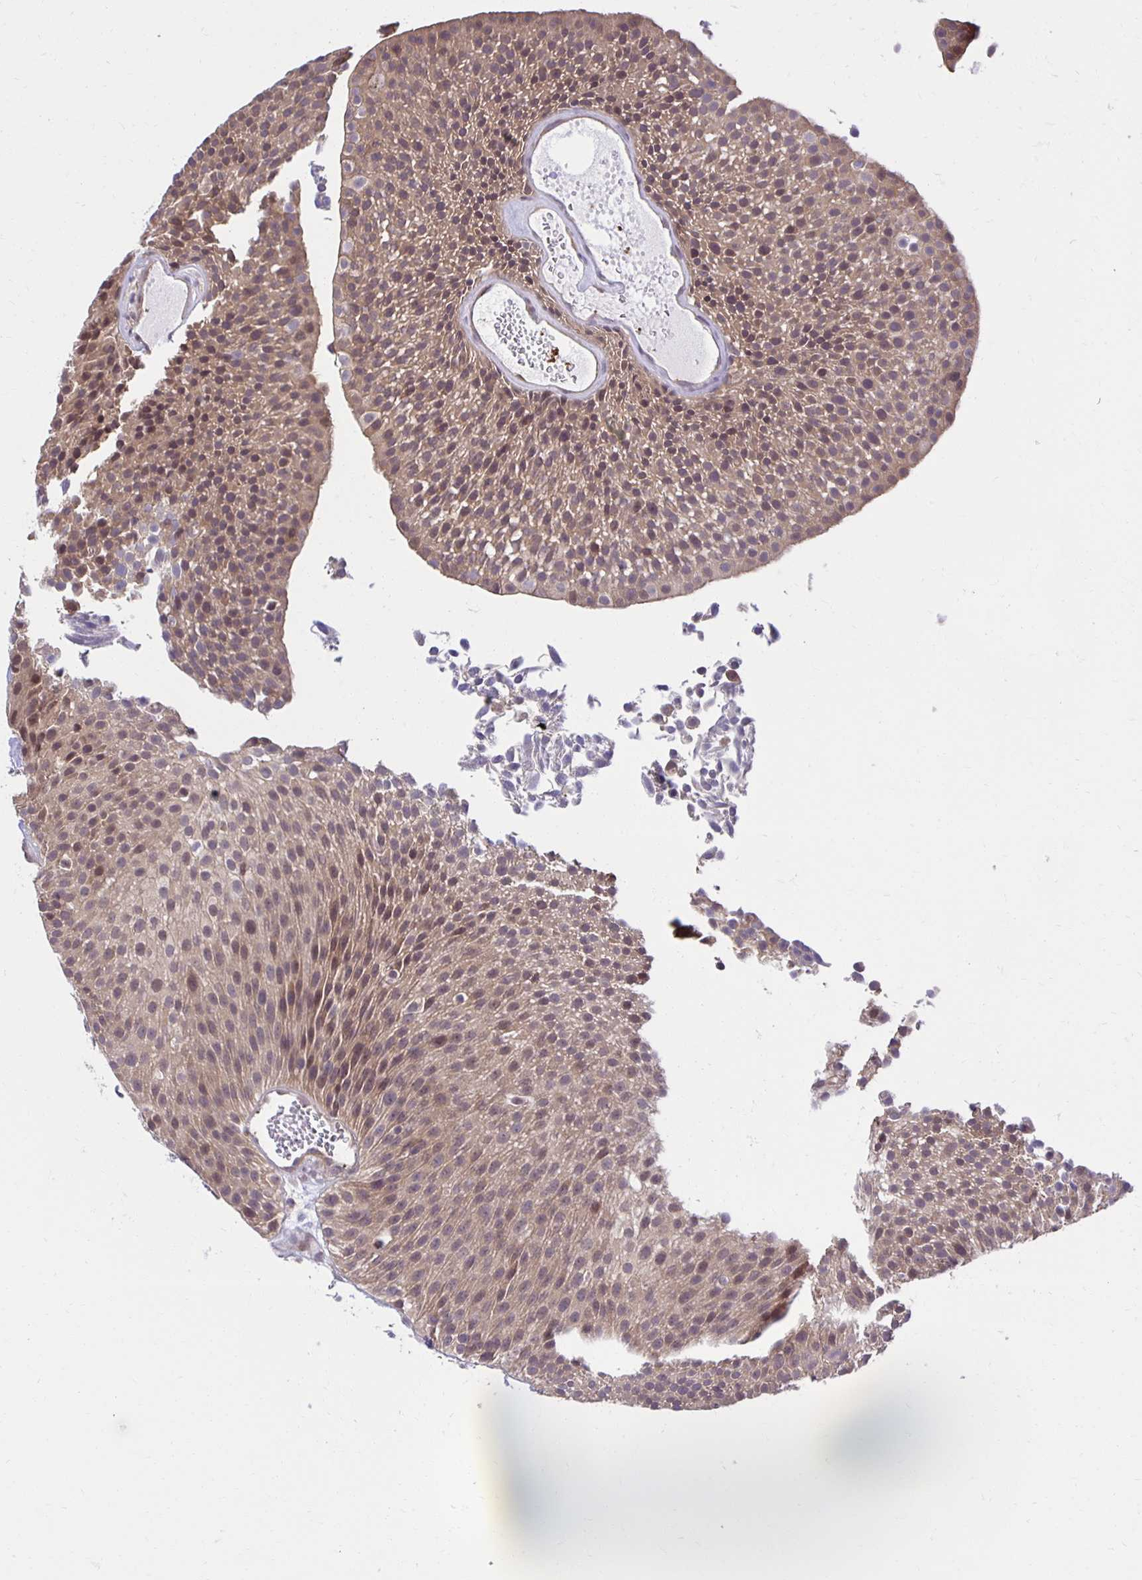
{"staining": {"intensity": "weak", "quantity": "25%-75%", "location": "cytoplasmic/membranous,nuclear"}, "tissue": "urothelial cancer", "cell_type": "Tumor cells", "image_type": "cancer", "snomed": [{"axis": "morphology", "description": "Urothelial carcinoma, Low grade"}, {"axis": "topography", "description": "Urinary bladder"}], "caption": "IHC staining of urothelial cancer, which demonstrates low levels of weak cytoplasmic/membranous and nuclear expression in approximately 25%-75% of tumor cells indicating weak cytoplasmic/membranous and nuclear protein expression. The staining was performed using DAB (brown) for protein detection and nuclei were counterstained in hematoxylin (blue).", "gene": "MIEN1", "patient": {"sex": "female", "age": 79}}